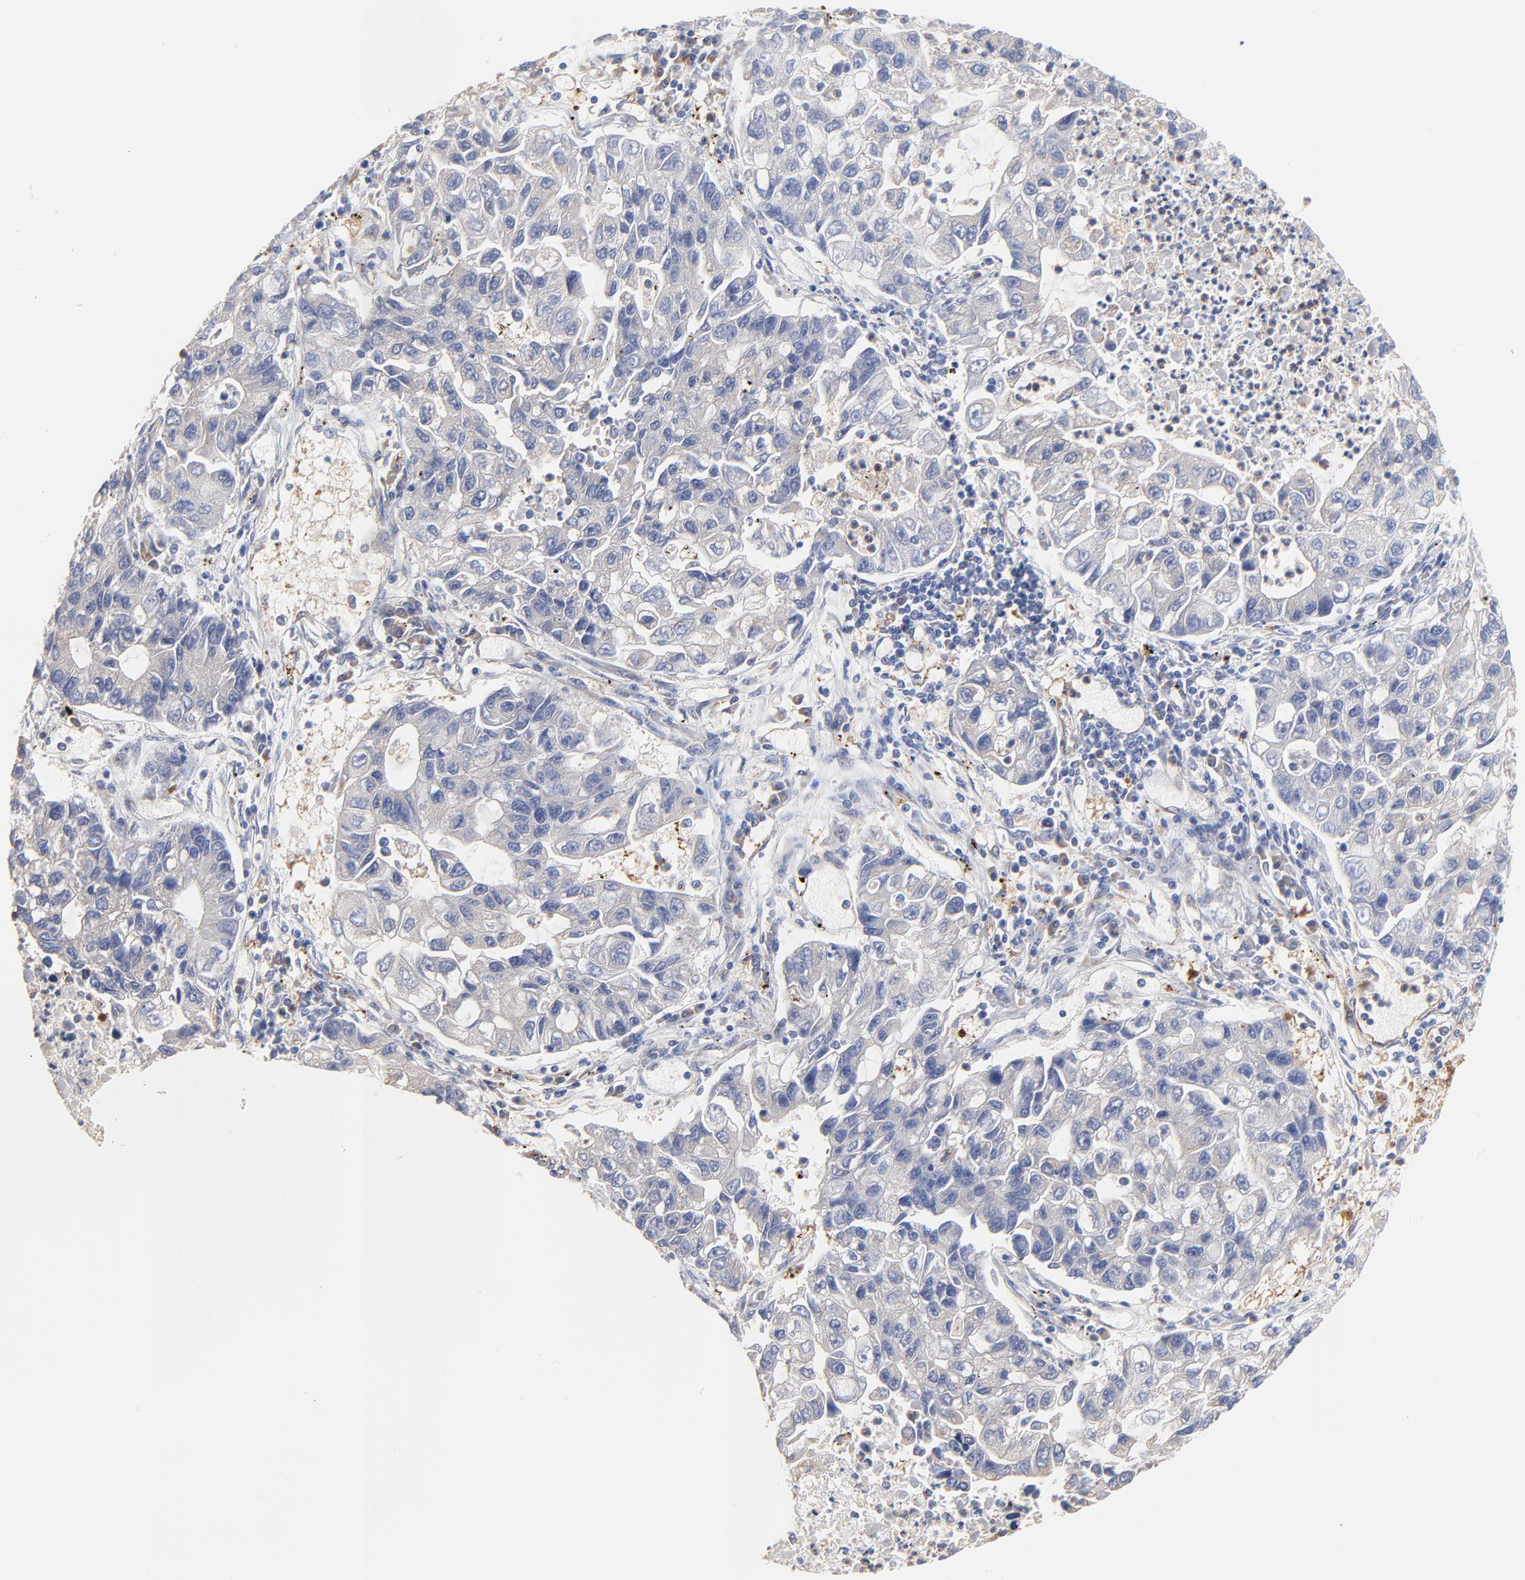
{"staining": {"intensity": "negative", "quantity": "none", "location": "none"}, "tissue": "lung cancer", "cell_type": "Tumor cells", "image_type": "cancer", "snomed": [{"axis": "morphology", "description": "Adenocarcinoma, NOS"}, {"axis": "topography", "description": "Lung"}], "caption": "Immunohistochemical staining of lung adenocarcinoma reveals no significant positivity in tumor cells.", "gene": "FBXL2", "patient": {"sex": "female", "age": 51}}